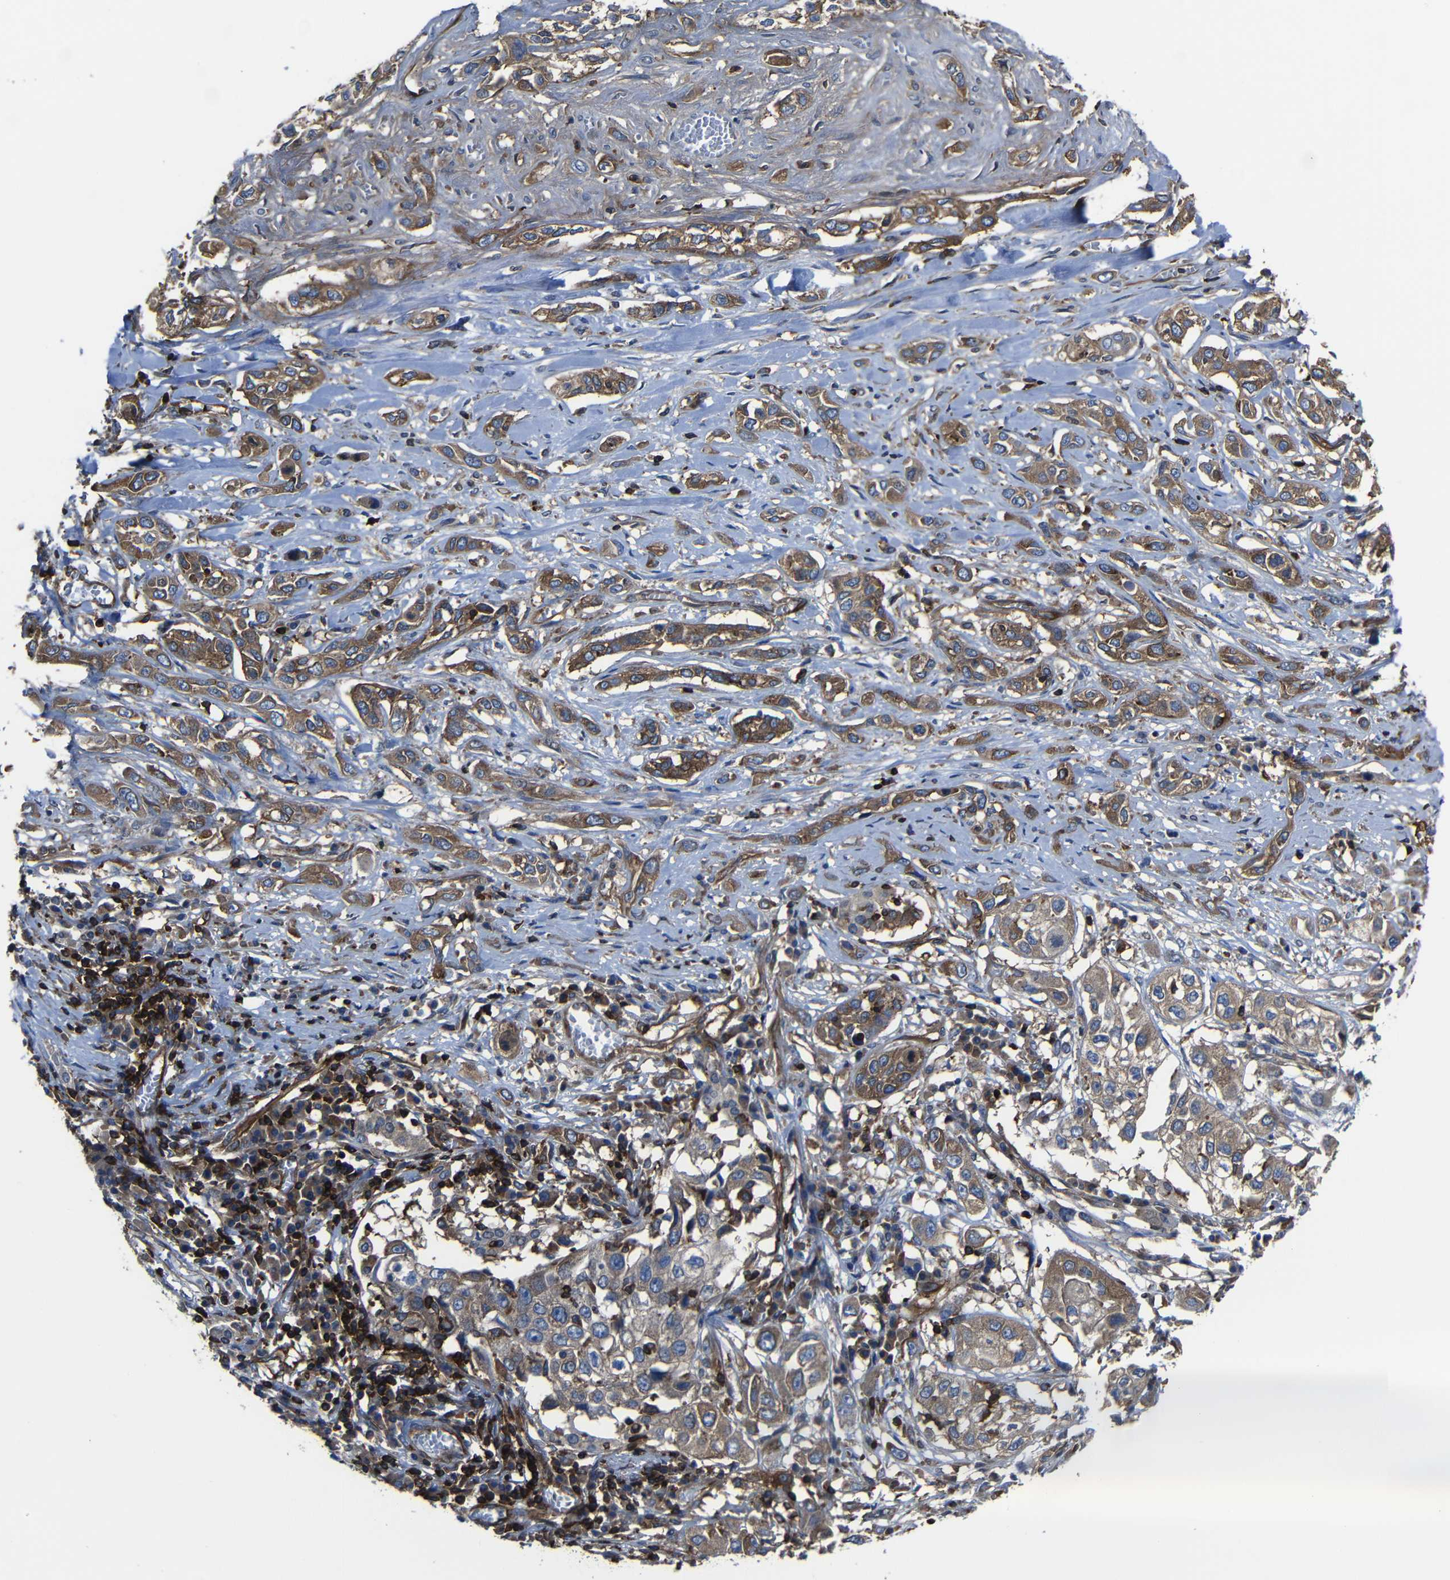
{"staining": {"intensity": "moderate", "quantity": ">75%", "location": "cytoplasmic/membranous"}, "tissue": "lung cancer", "cell_type": "Tumor cells", "image_type": "cancer", "snomed": [{"axis": "morphology", "description": "Squamous cell carcinoma, NOS"}, {"axis": "topography", "description": "Lung"}], "caption": "IHC of lung cancer displays medium levels of moderate cytoplasmic/membranous staining in about >75% of tumor cells.", "gene": "ARHGEF1", "patient": {"sex": "male", "age": 71}}